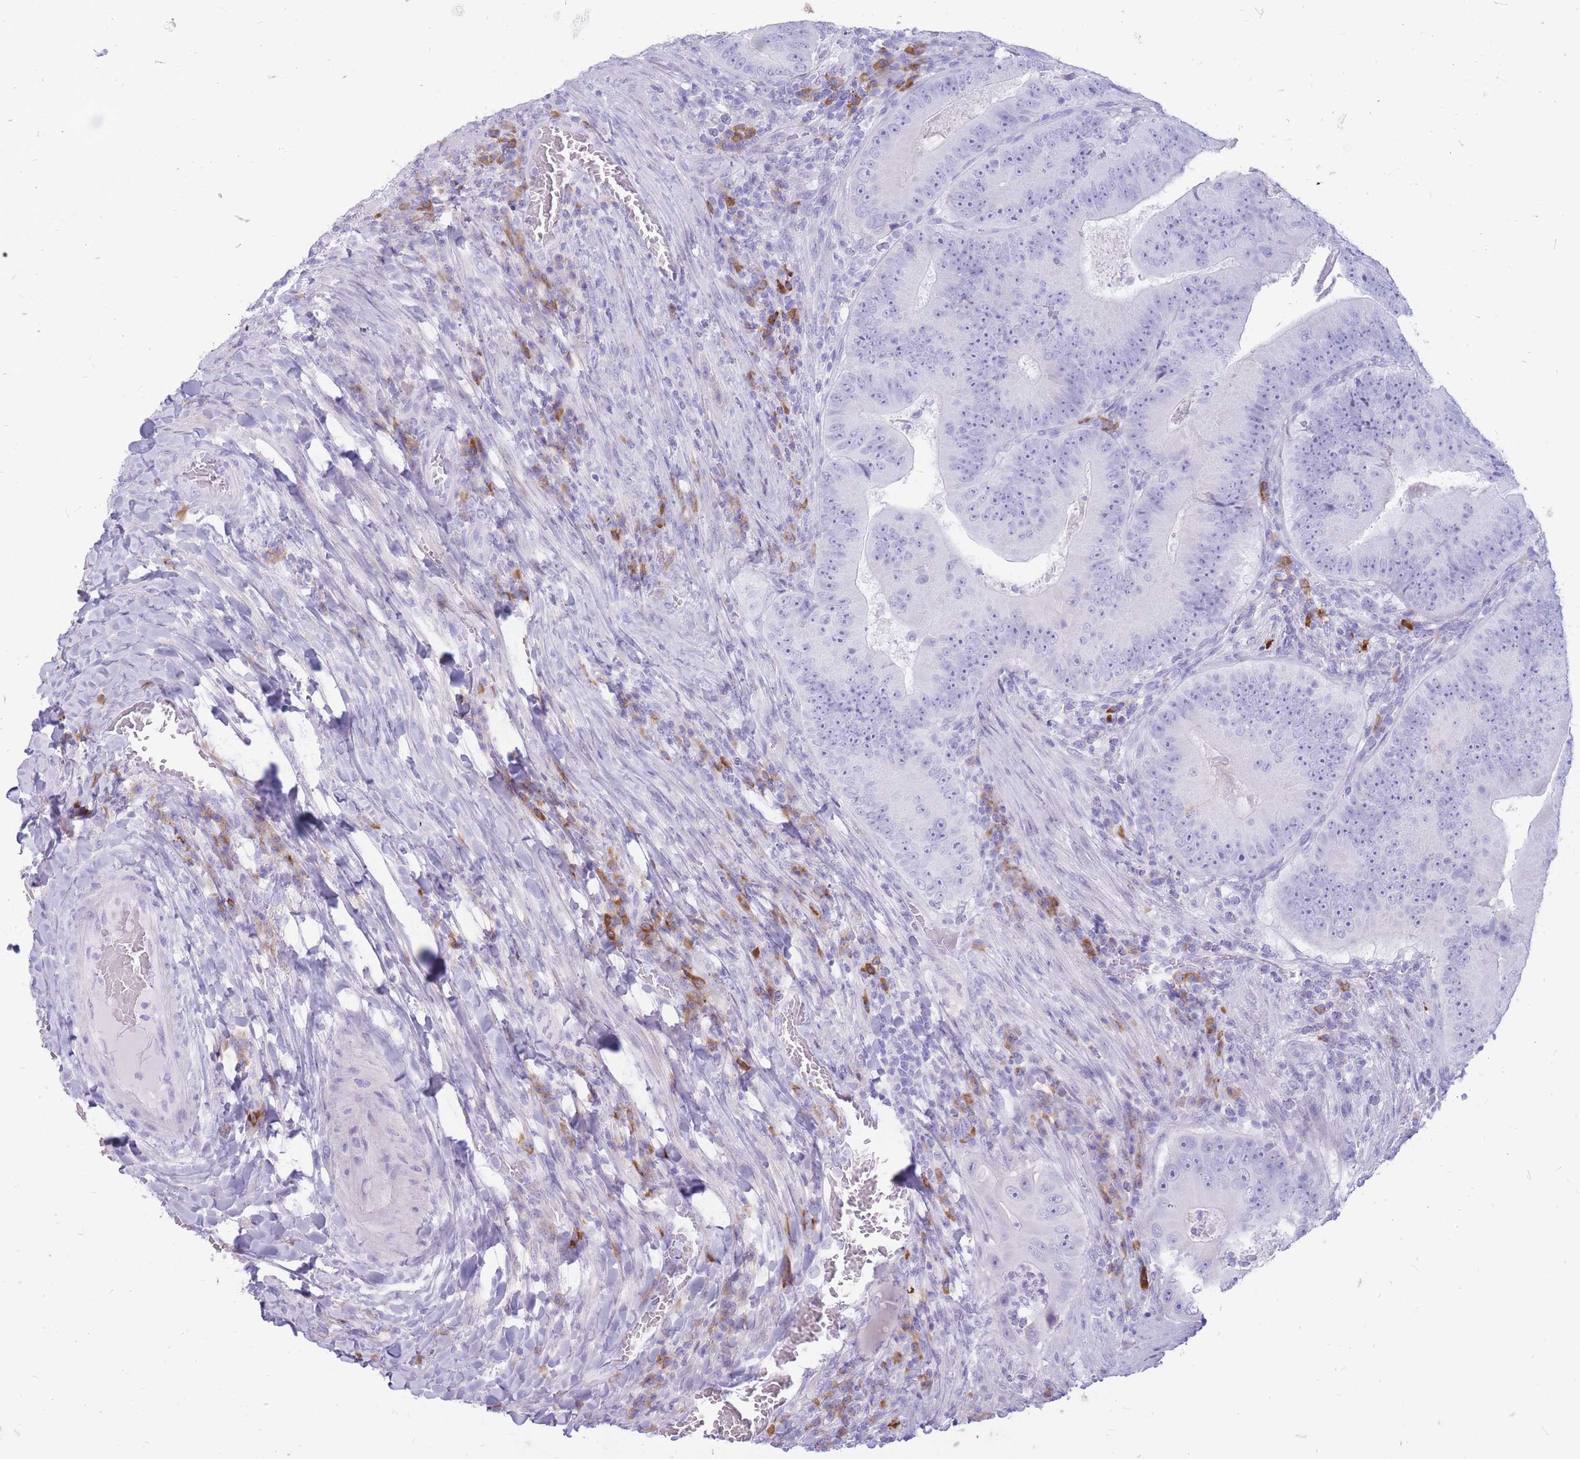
{"staining": {"intensity": "negative", "quantity": "none", "location": "none"}, "tissue": "colorectal cancer", "cell_type": "Tumor cells", "image_type": "cancer", "snomed": [{"axis": "morphology", "description": "Adenocarcinoma, NOS"}, {"axis": "topography", "description": "Colon"}], "caption": "Immunohistochemistry (IHC) of human colorectal cancer shows no positivity in tumor cells.", "gene": "ZFP37", "patient": {"sex": "female", "age": 86}}